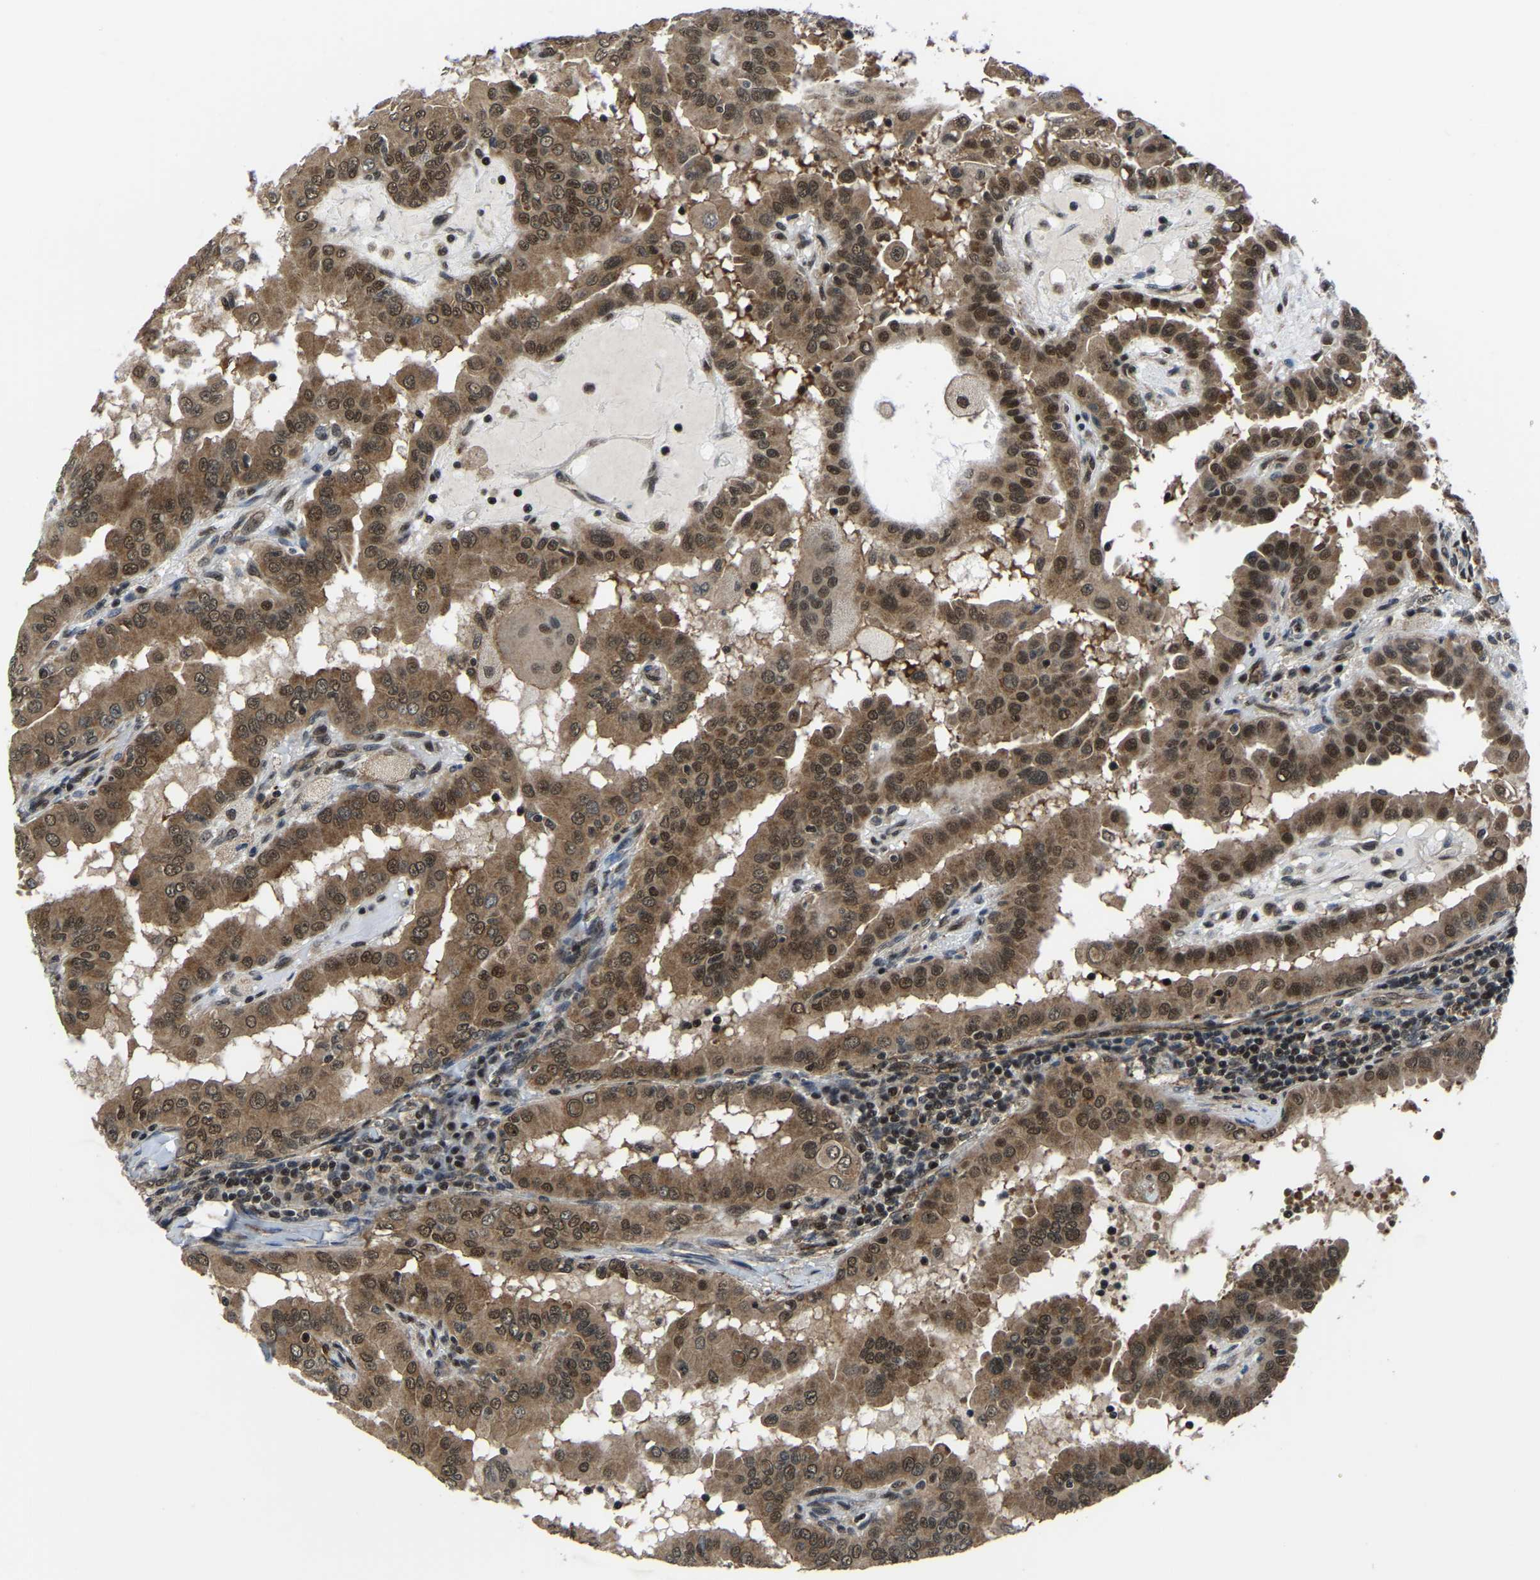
{"staining": {"intensity": "moderate", "quantity": ">75%", "location": "cytoplasmic/membranous,nuclear"}, "tissue": "thyroid cancer", "cell_type": "Tumor cells", "image_type": "cancer", "snomed": [{"axis": "morphology", "description": "Papillary adenocarcinoma, NOS"}, {"axis": "topography", "description": "Thyroid gland"}], "caption": "High-magnification brightfield microscopy of thyroid papillary adenocarcinoma stained with DAB (brown) and counterstained with hematoxylin (blue). tumor cells exhibit moderate cytoplasmic/membranous and nuclear expression is appreciated in about>75% of cells.", "gene": "DFFA", "patient": {"sex": "male", "age": 33}}